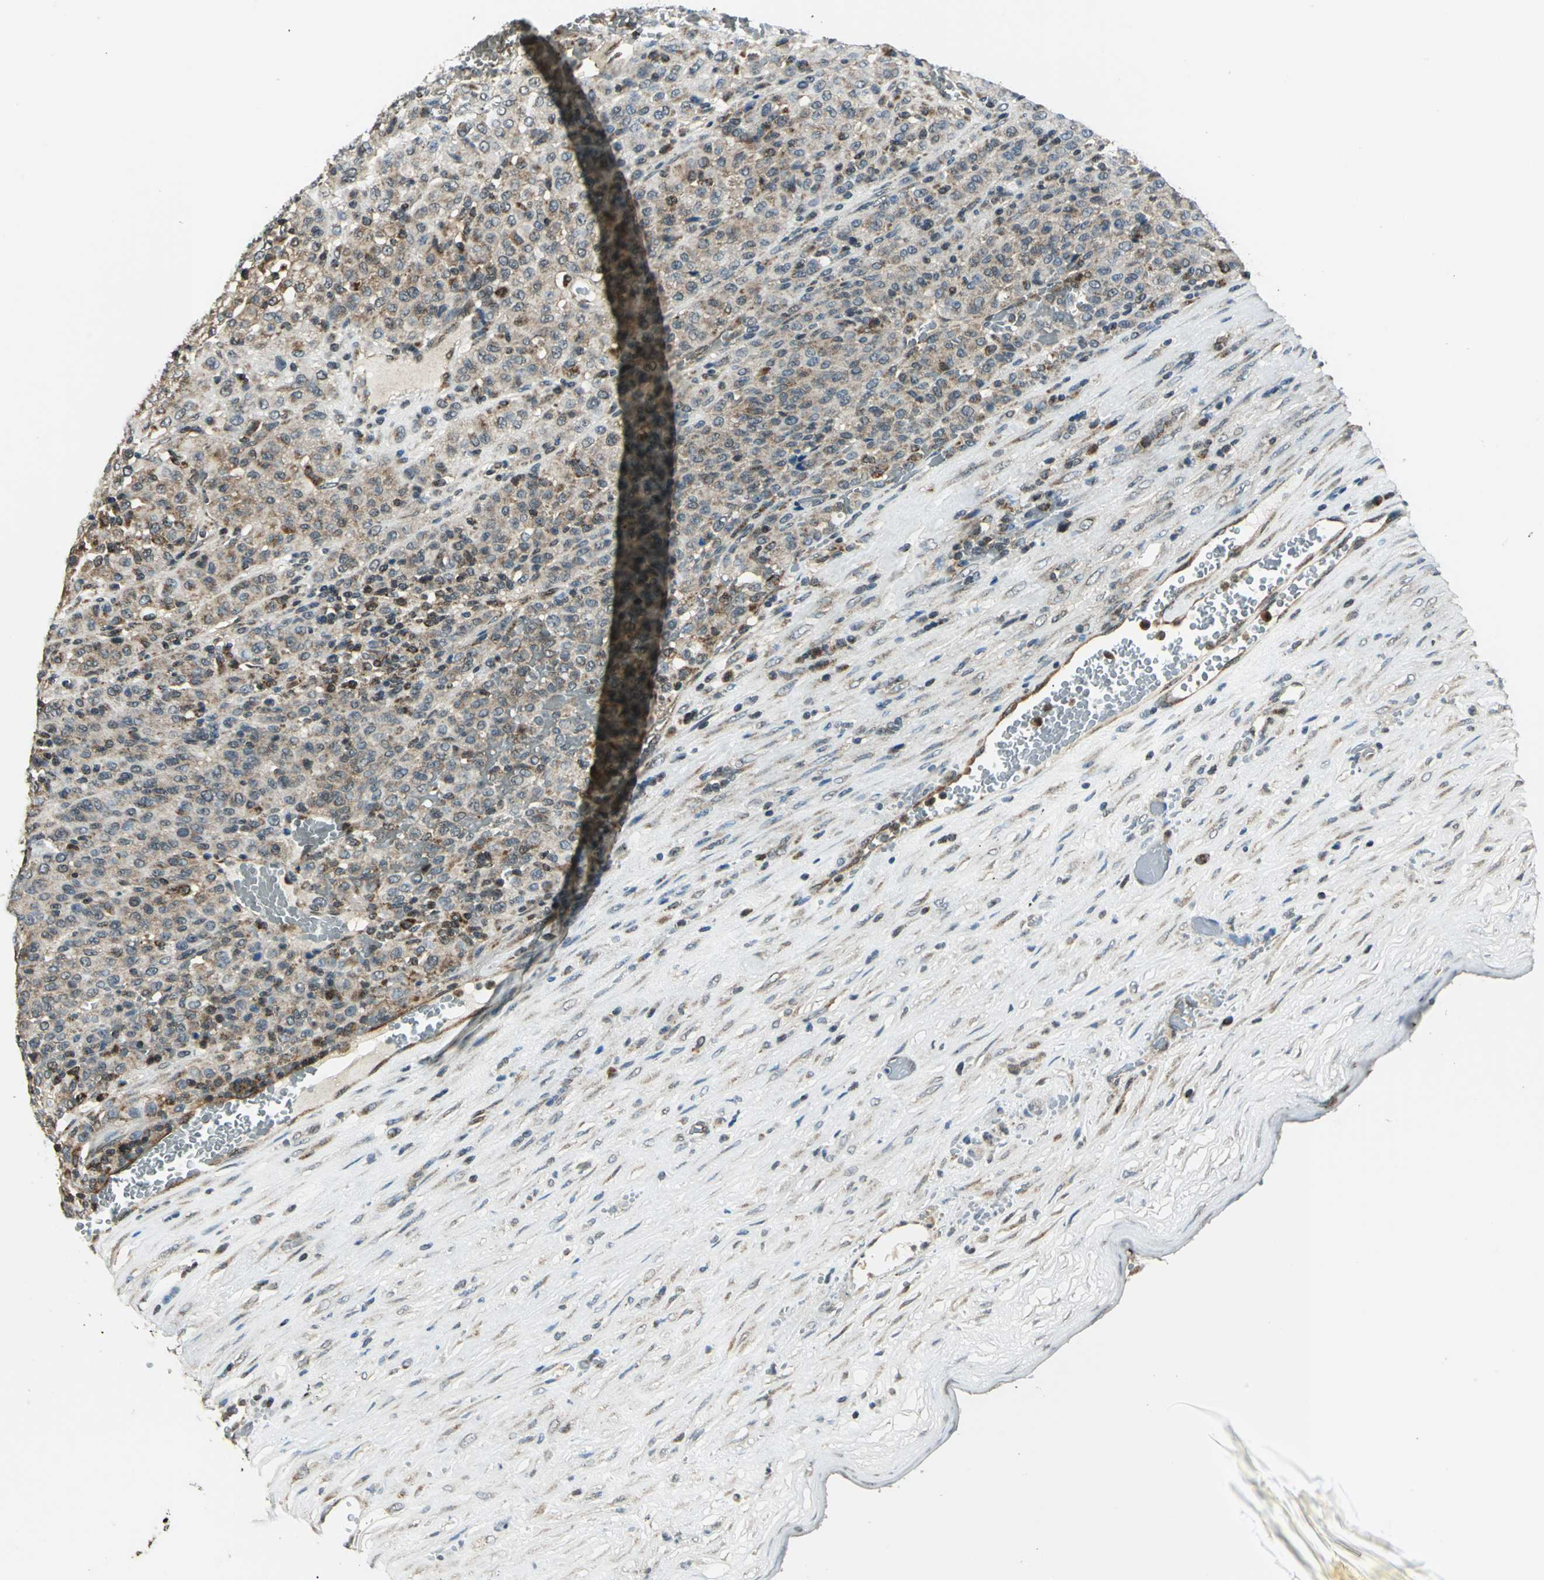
{"staining": {"intensity": "moderate", "quantity": ">75%", "location": "cytoplasmic/membranous"}, "tissue": "melanoma", "cell_type": "Tumor cells", "image_type": "cancer", "snomed": [{"axis": "morphology", "description": "Malignant melanoma, Metastatic site"}, {"axis": "topography", "description": "Pancreas"}], "caption": "Immunohistochemical staining of melanoma displays medium levels of moderate cytoplasmic/membranous protein expression in about >75% of tumor cells.", "gene": "NUDT2", "patient": {"sex": "female", "age": 30}}